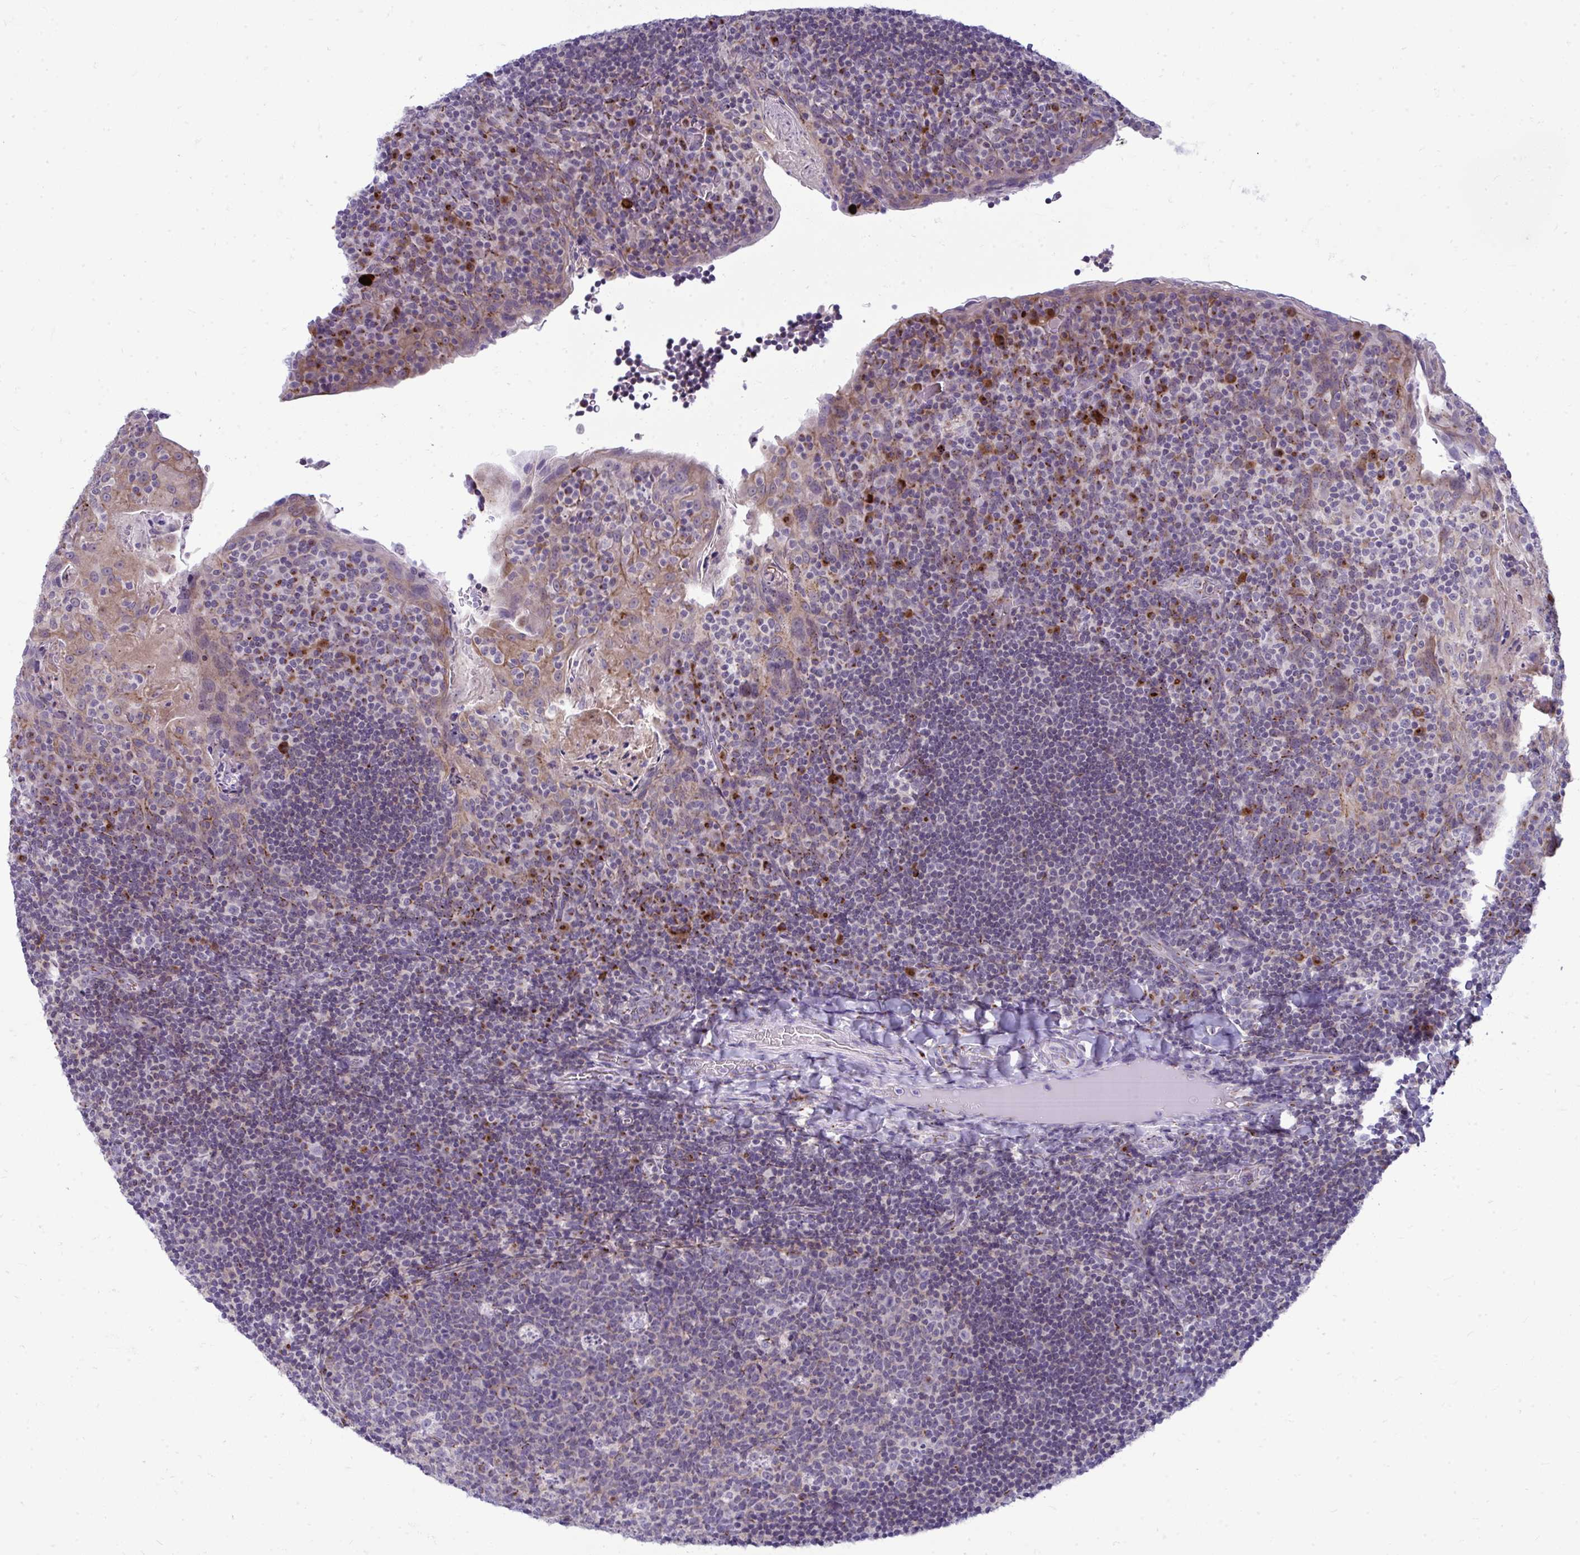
{"staining": {"intensity": "negative", "quantity": "none", "location": "none"}, "tissue": "tonsil", "cell_type": "Germinal center cells", "image_type": "normal", "snomed": [{"axis": "morphology", "description": "Normal tissue, NOS"}, {"axis": "topography", "description": "Tonsil"}], "caption": "An immunohistochemistry (IHC) micrograph of benign tonsil is shown. There is no staining in germinal center cells of tonsil. Brightfield microscopy of immunohistochemistry (IHC) stained with DAB (3,3'-diaminobenzidine) (brown) and hematoxylin (blue), captured at high magnification.", "gene": "DTX4", "patient": {"sex": "male", "age": 17}}